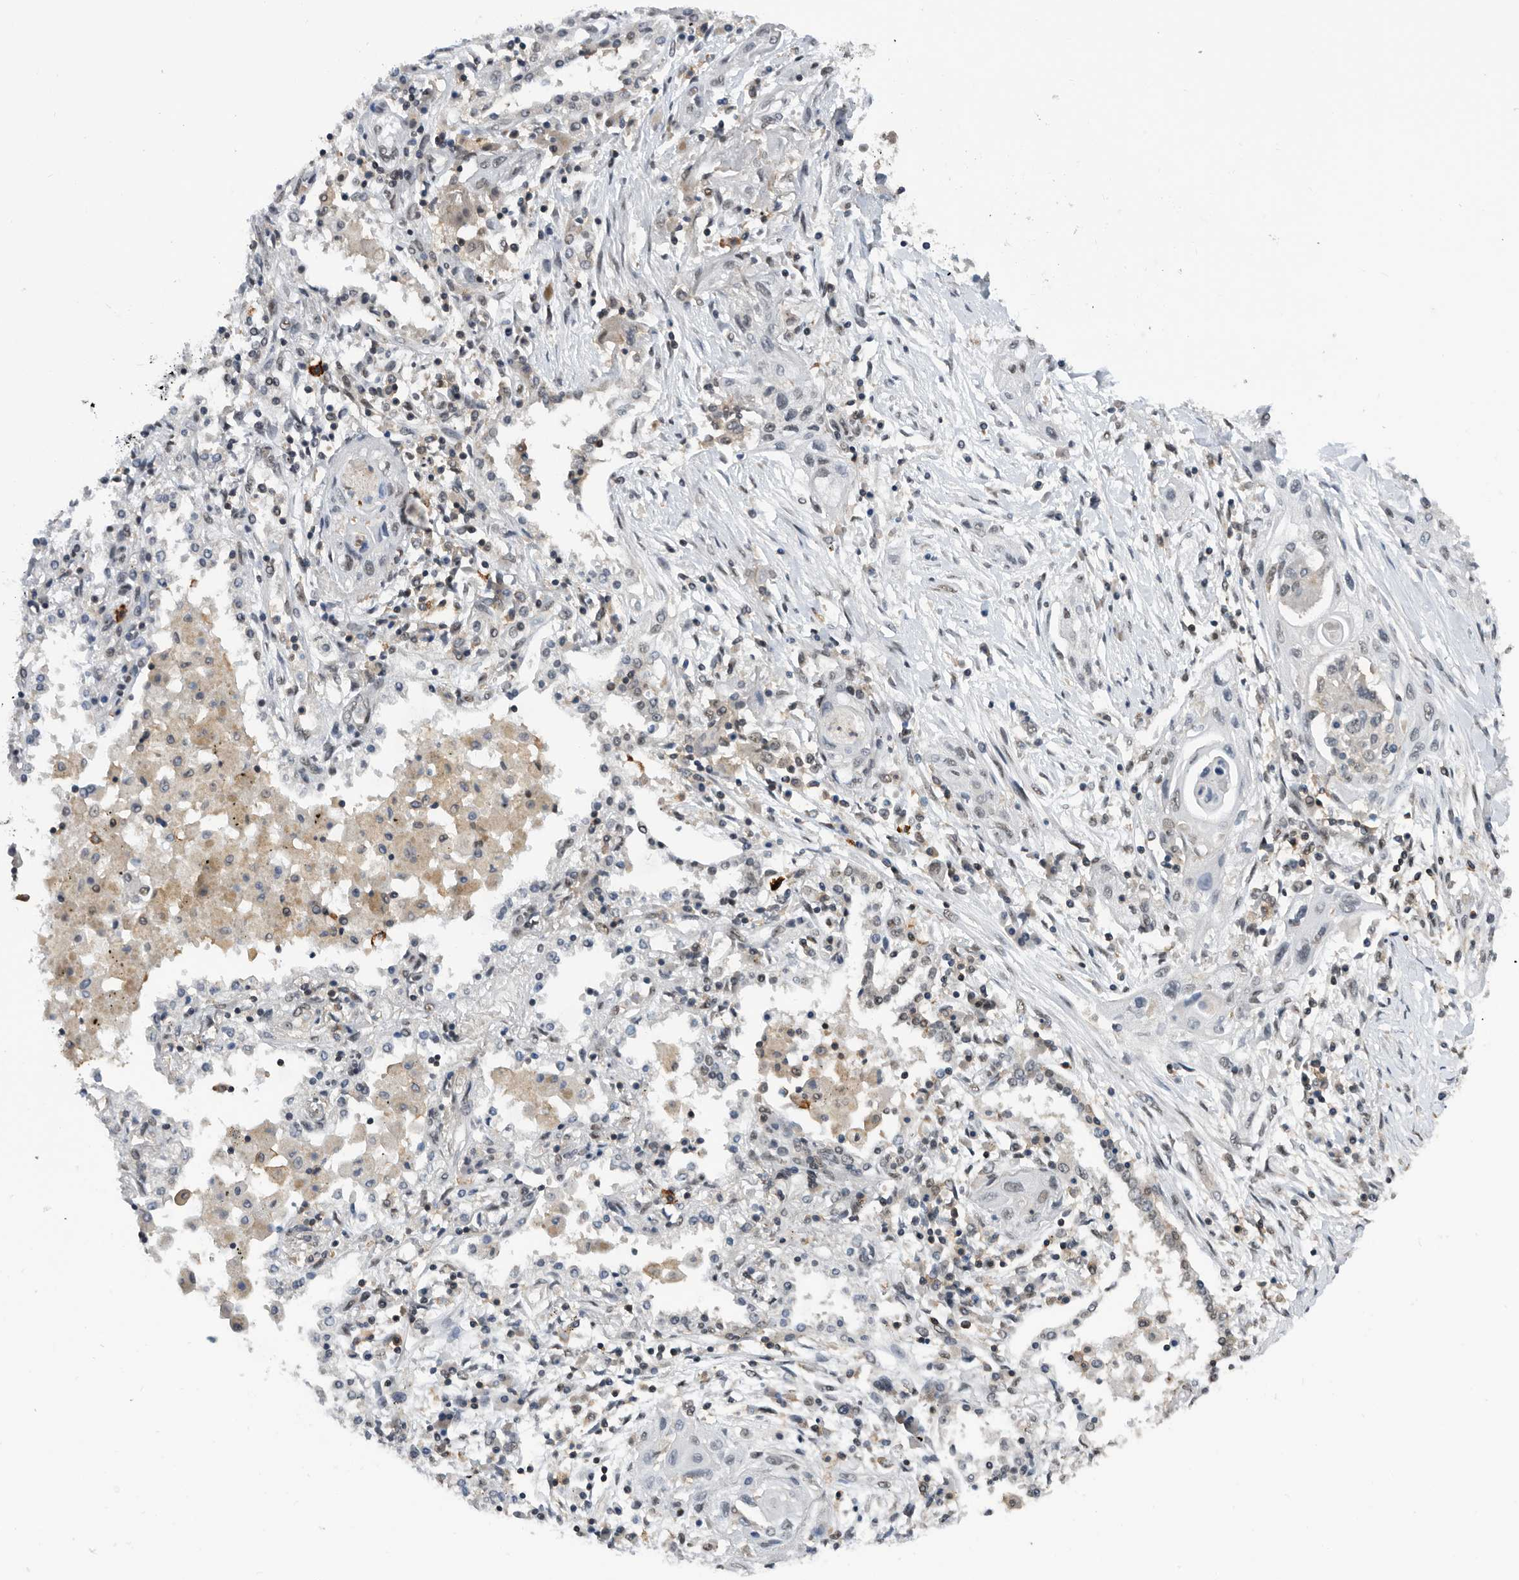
{"staining": {"intensity": "negative", "quantity": "none", "location": "none"}, "tissue": "lung cancer", "cell_type": "Tumor cells", "image_type": "cancer", "snomed": [{"axis": "morphology", "description": "Squamous cell carcinoma, NOS"}, {"axis": "topography", "description": "Lung"}], "caption": "Immunohistochemistry image of human squamous cell carcinoma (lung) stained for a protein (brown), which reveals no positivity in tumor cells.", "gene": "ZNF260", "patient": {"sex": "female", "age": 47}}